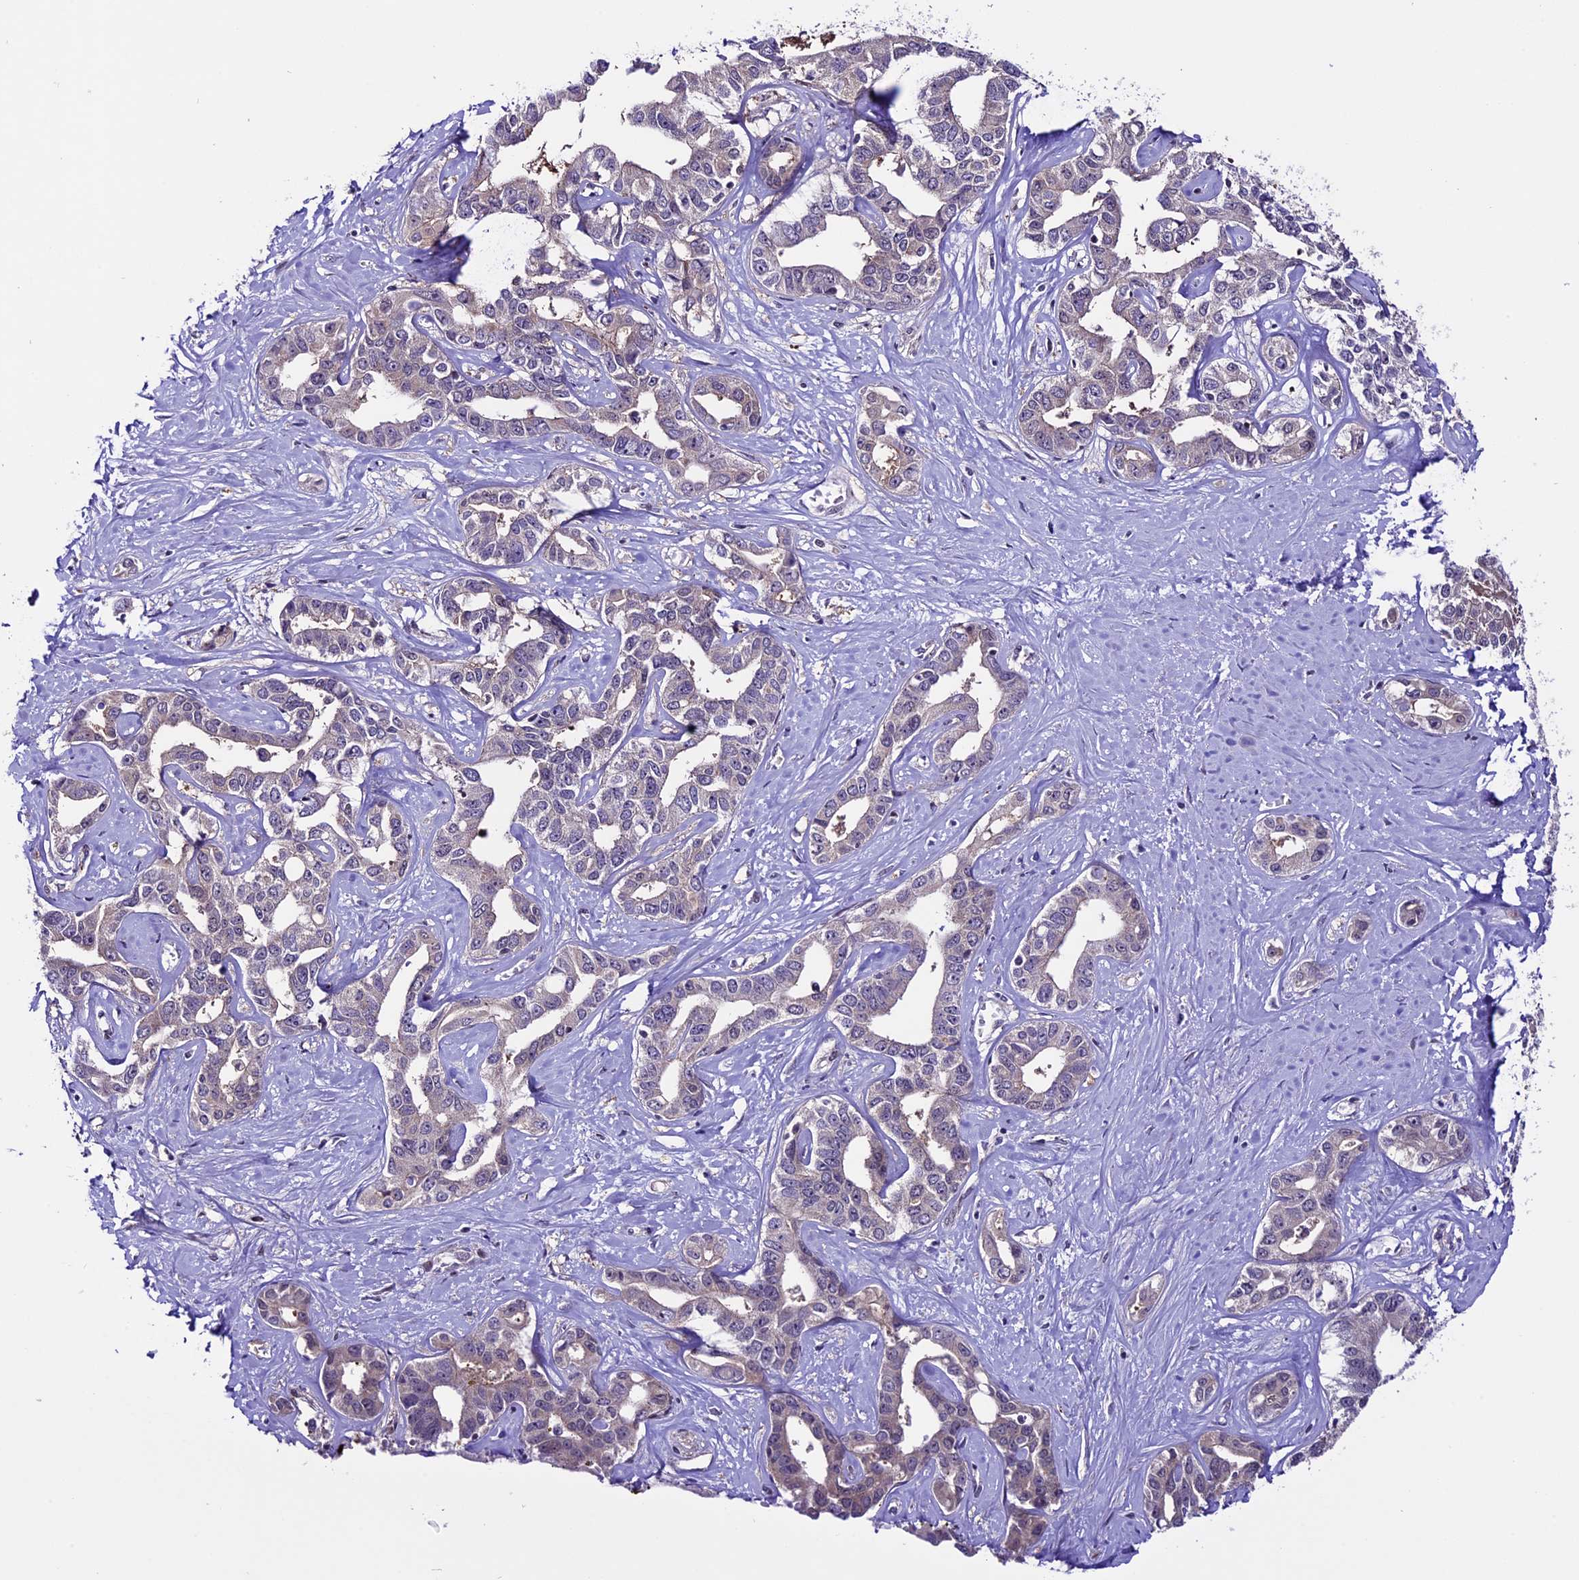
{"staining": {"intensity": "negative", "quantity": "none", "location": "none"}, "tissue": "liver cancer", "cell_type": "Tumor cells", "image_type": "cancer", "snomed": [{"axis": "morphology", "description": "Cholangiocarcinoma"}, {"axis": "topography", "description": "Liver"}], "caption": "The IHC histopathology image has no significant expression in tumor cells of cholangiocarcinoma (liver) tissue. (Brightfield microscopy of DAB (3,3'-diaminobenzidine) immunohistochemistry (IHC) at high magnification).", "gene": "XKR7", "patient": {"sex": "male", "age": 59}}